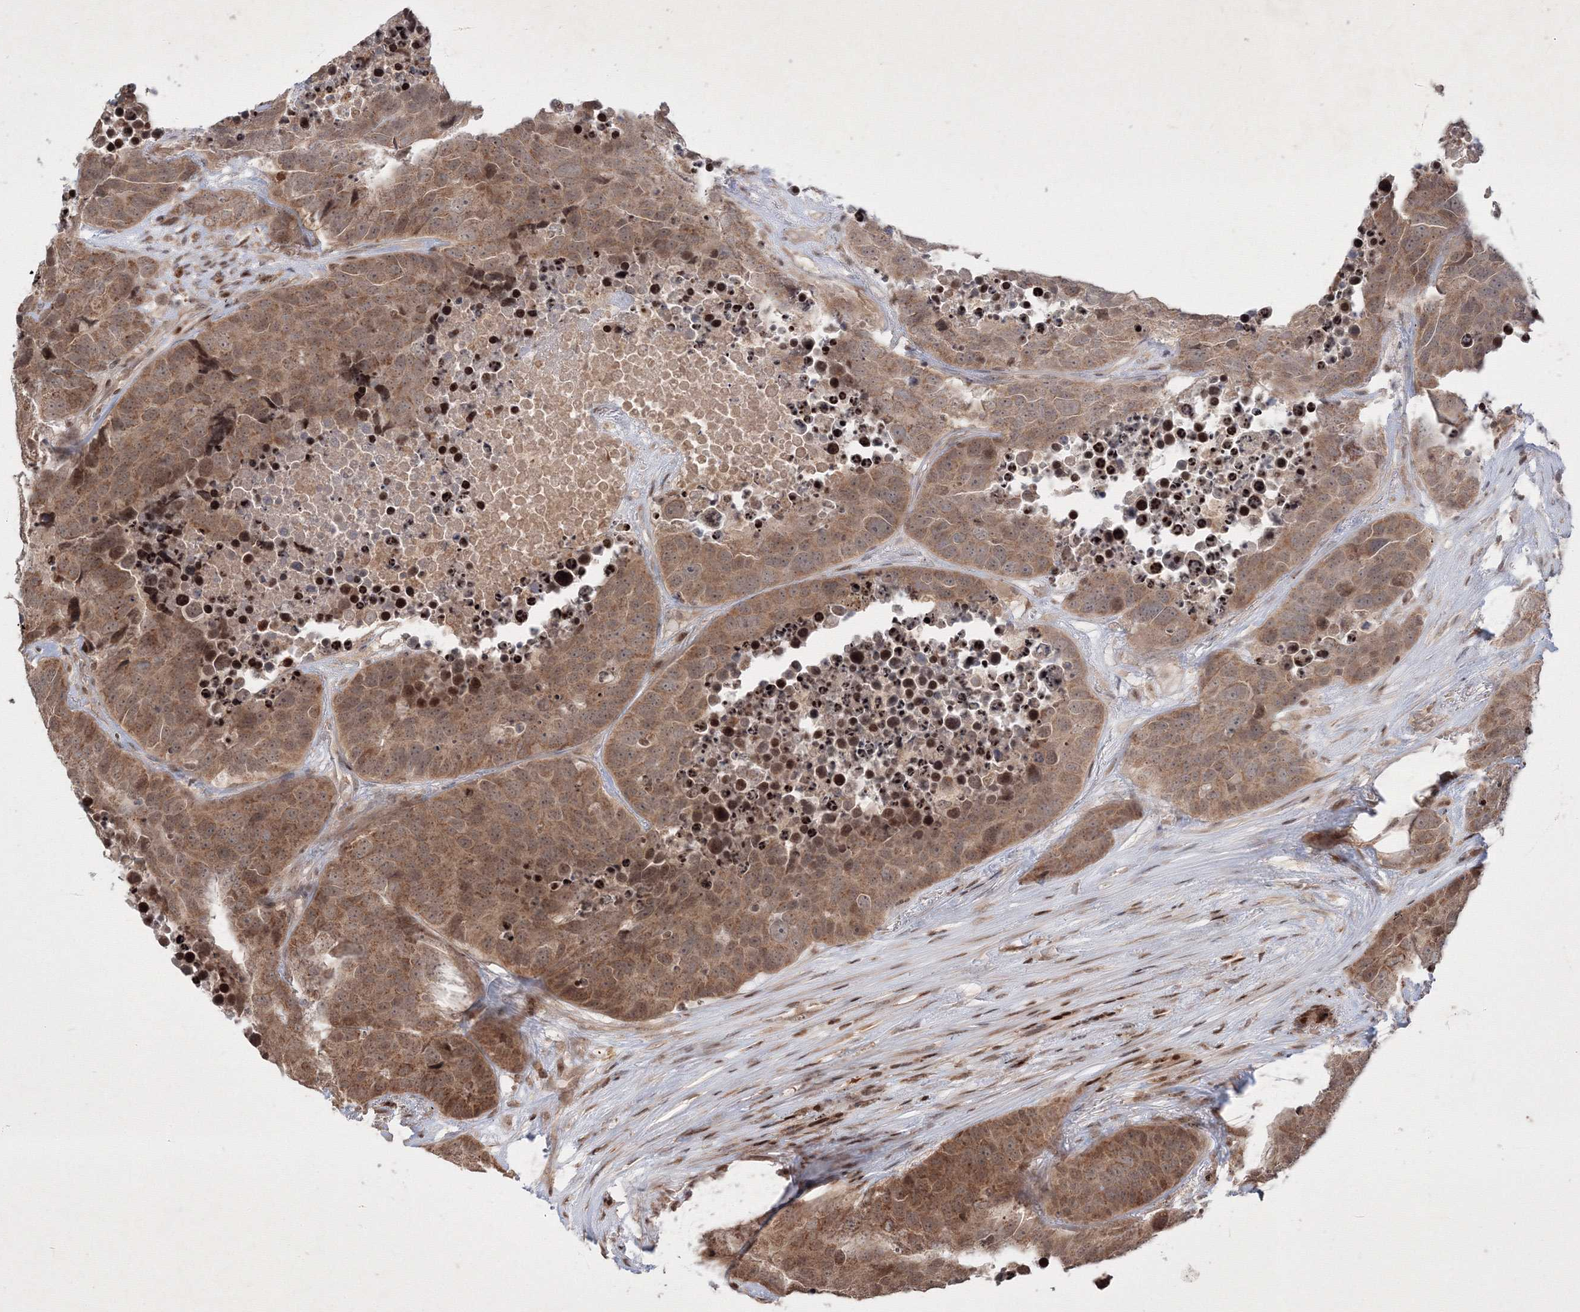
{"staining": {"intensity": "moderate", "quantity": ">75%", "location": "cytoplasmic/membranous"}, "tissue": "carcinoid", "cell_type": "Tumor cells", "image_type": "cancer", "snomed": [{"axis": "morphology", "description": "Carcinoid, malignant, NOS"}, {"axis": "topography", "description": "Lung"}], "caption": "Brown immunohistochemical staining in carcinoid displays moderate cytoplasmic/membranous expression in about >75% of tumor cells. The staining is performed using DAB (3,3'-diaminobenzidine) brown chromogen to label protein expression. The nuclei are counter-stained blue using hematoxylin.", "gene": "TAB1", "patient": {"sex": "male", "age": 60}}